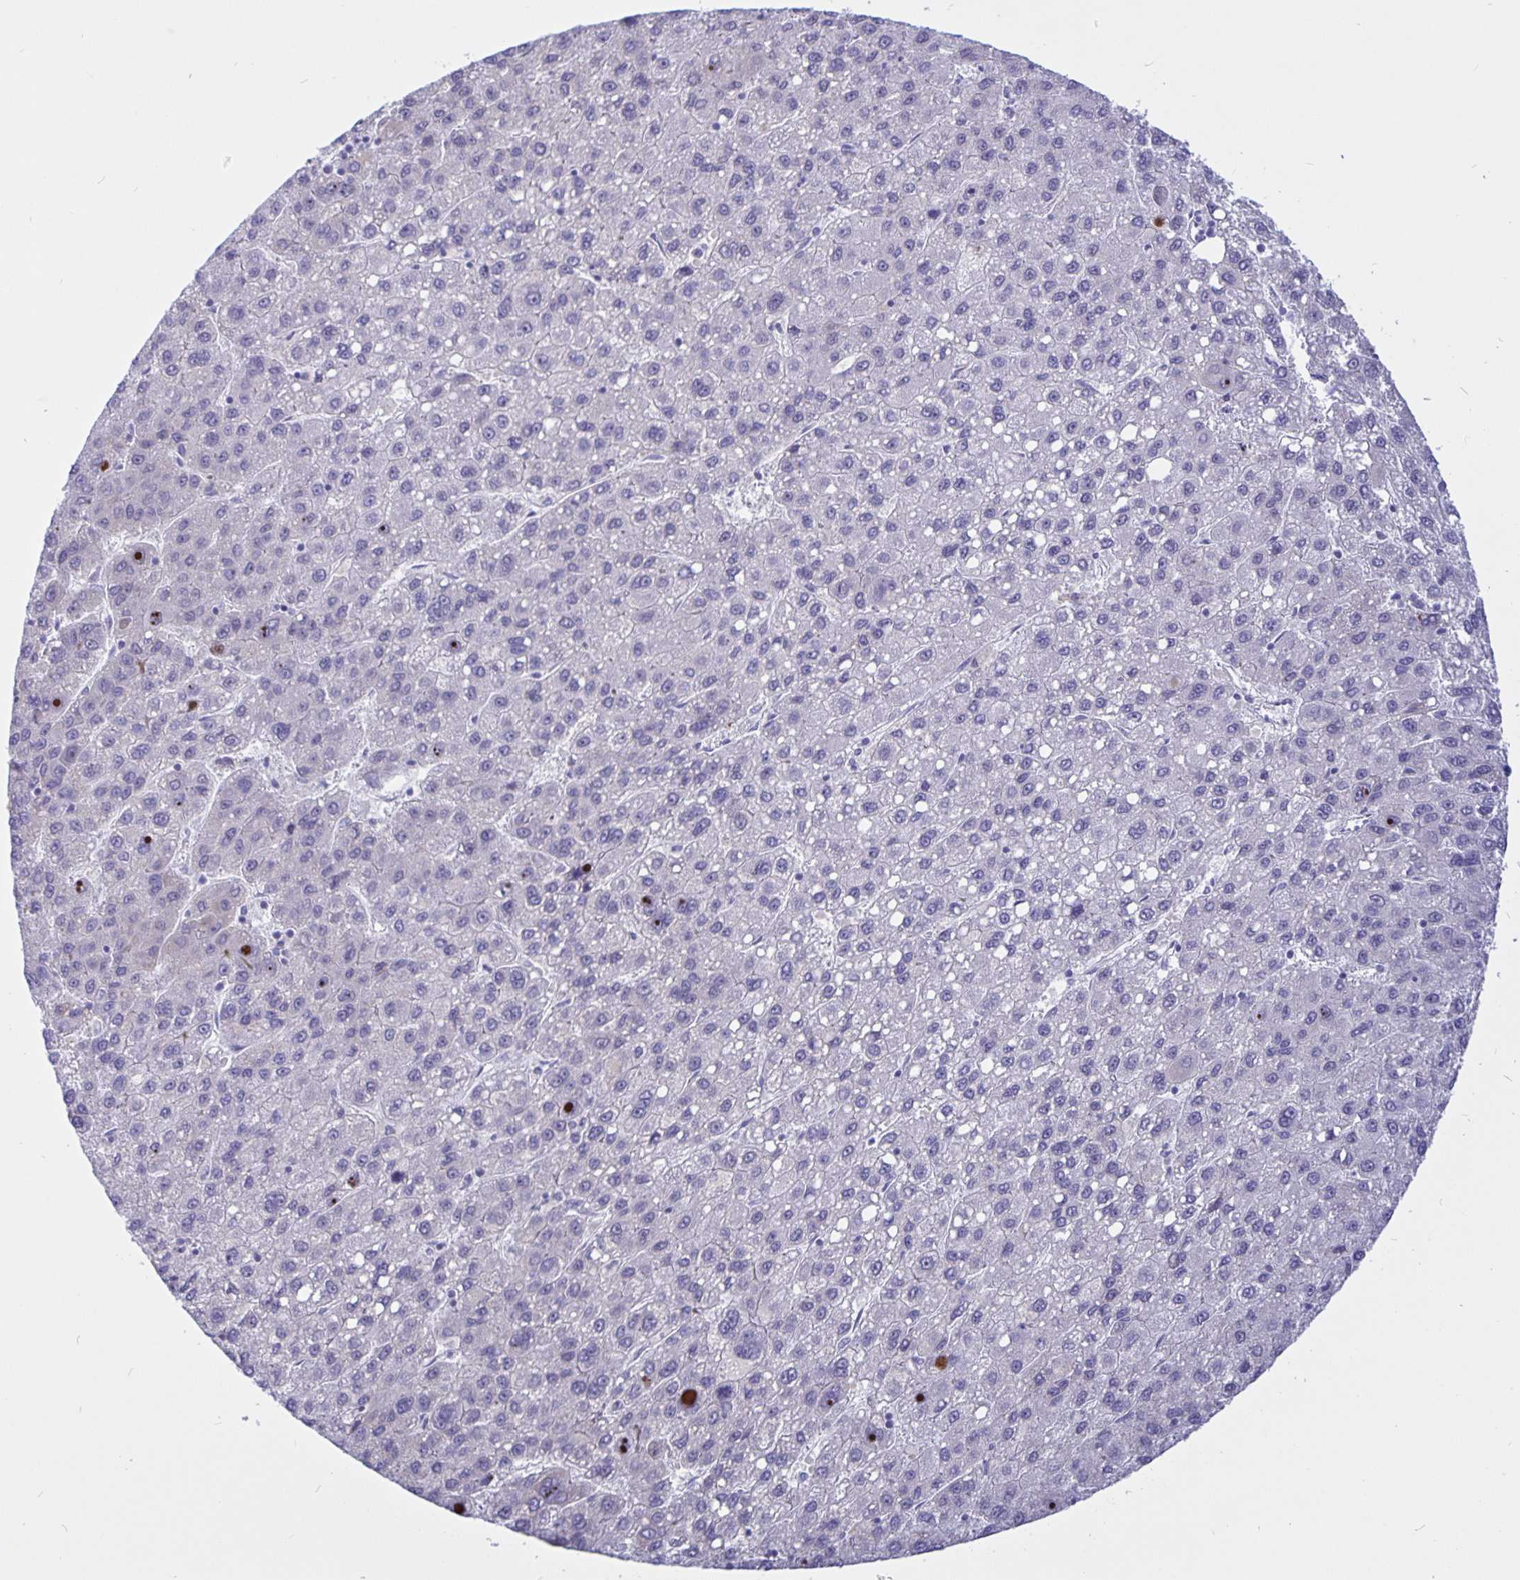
{"staining": {"intensity": "negative", "quantity": "none", "location": "none"}, "tissue": "liver cancer", "cell_type": "Tumor cells", "image_type": "cancer", "snomed": [{"axis": "morphology", "description": "Carcinoma, Hepatocellular, NOS"}, {"axis": "topography", "description": "Liver"}], "caption": "Hepatocellular carcinoma (liver) stained for a protein using immunohistochemistry reveals no expression tumor cells.", "gene": "ERMN", "patient": {"sex": "female", "age": 82}}